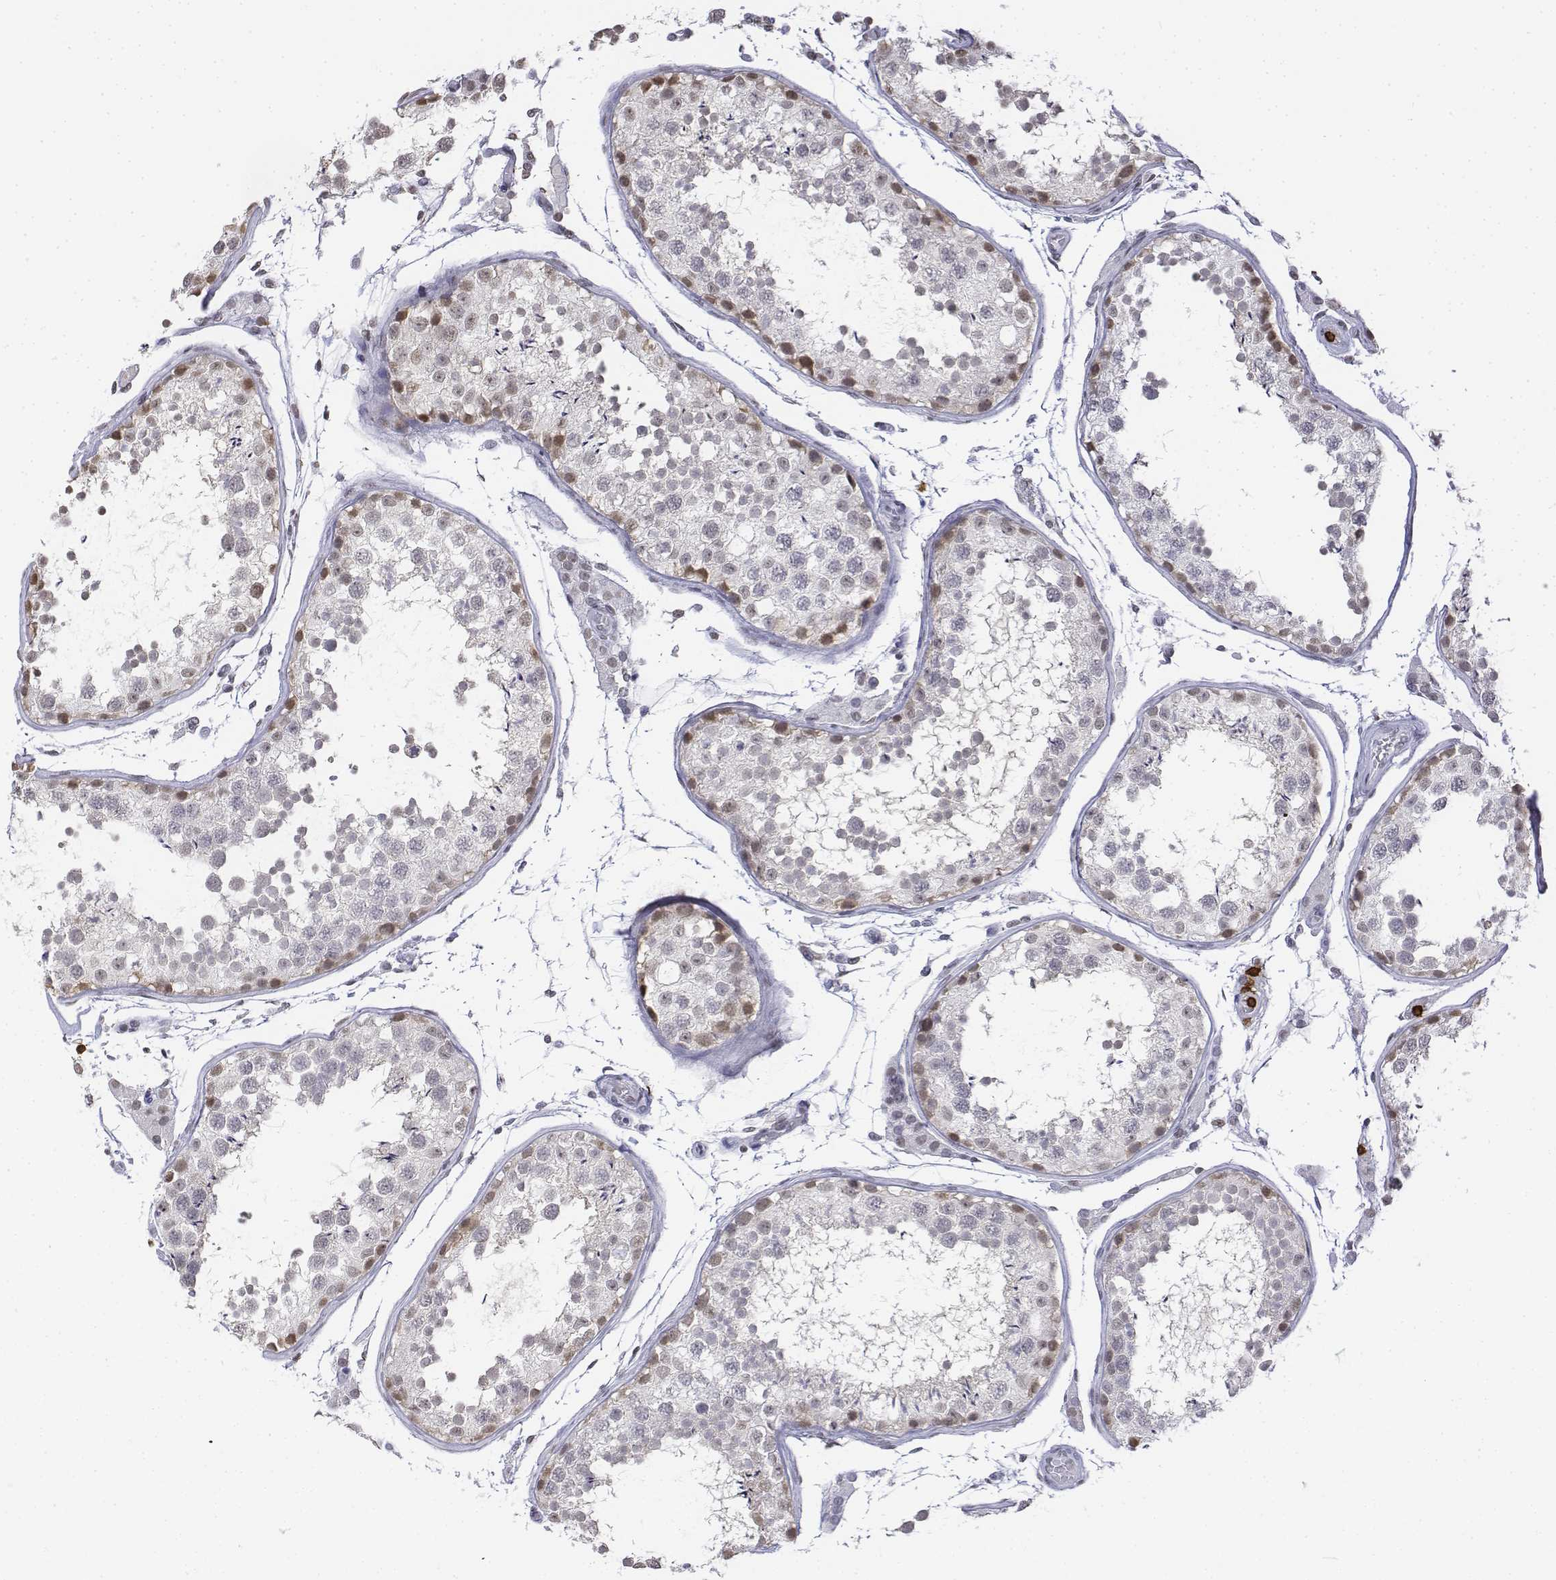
{"staining": {"intensity": "moderate", "quantity": "<25%", "location": "nuclear"}, "tissue": "testis", "cell_type": "Cells in seminiferous ducts", "image_type": "normal", "snomed": [{"axis": "morphology", "description": "Normal tissue, NOS"}, {"axis": "topography", "description": "Testis"}], "caption": "Immunohistochemical staining of benign testis displays <25% levels of moderate nuclear protein positivity in approximately <25% of cells in seminiferous ducts.", "gene": "CD3E", "patient": {"sex": "male", "age": 29}}